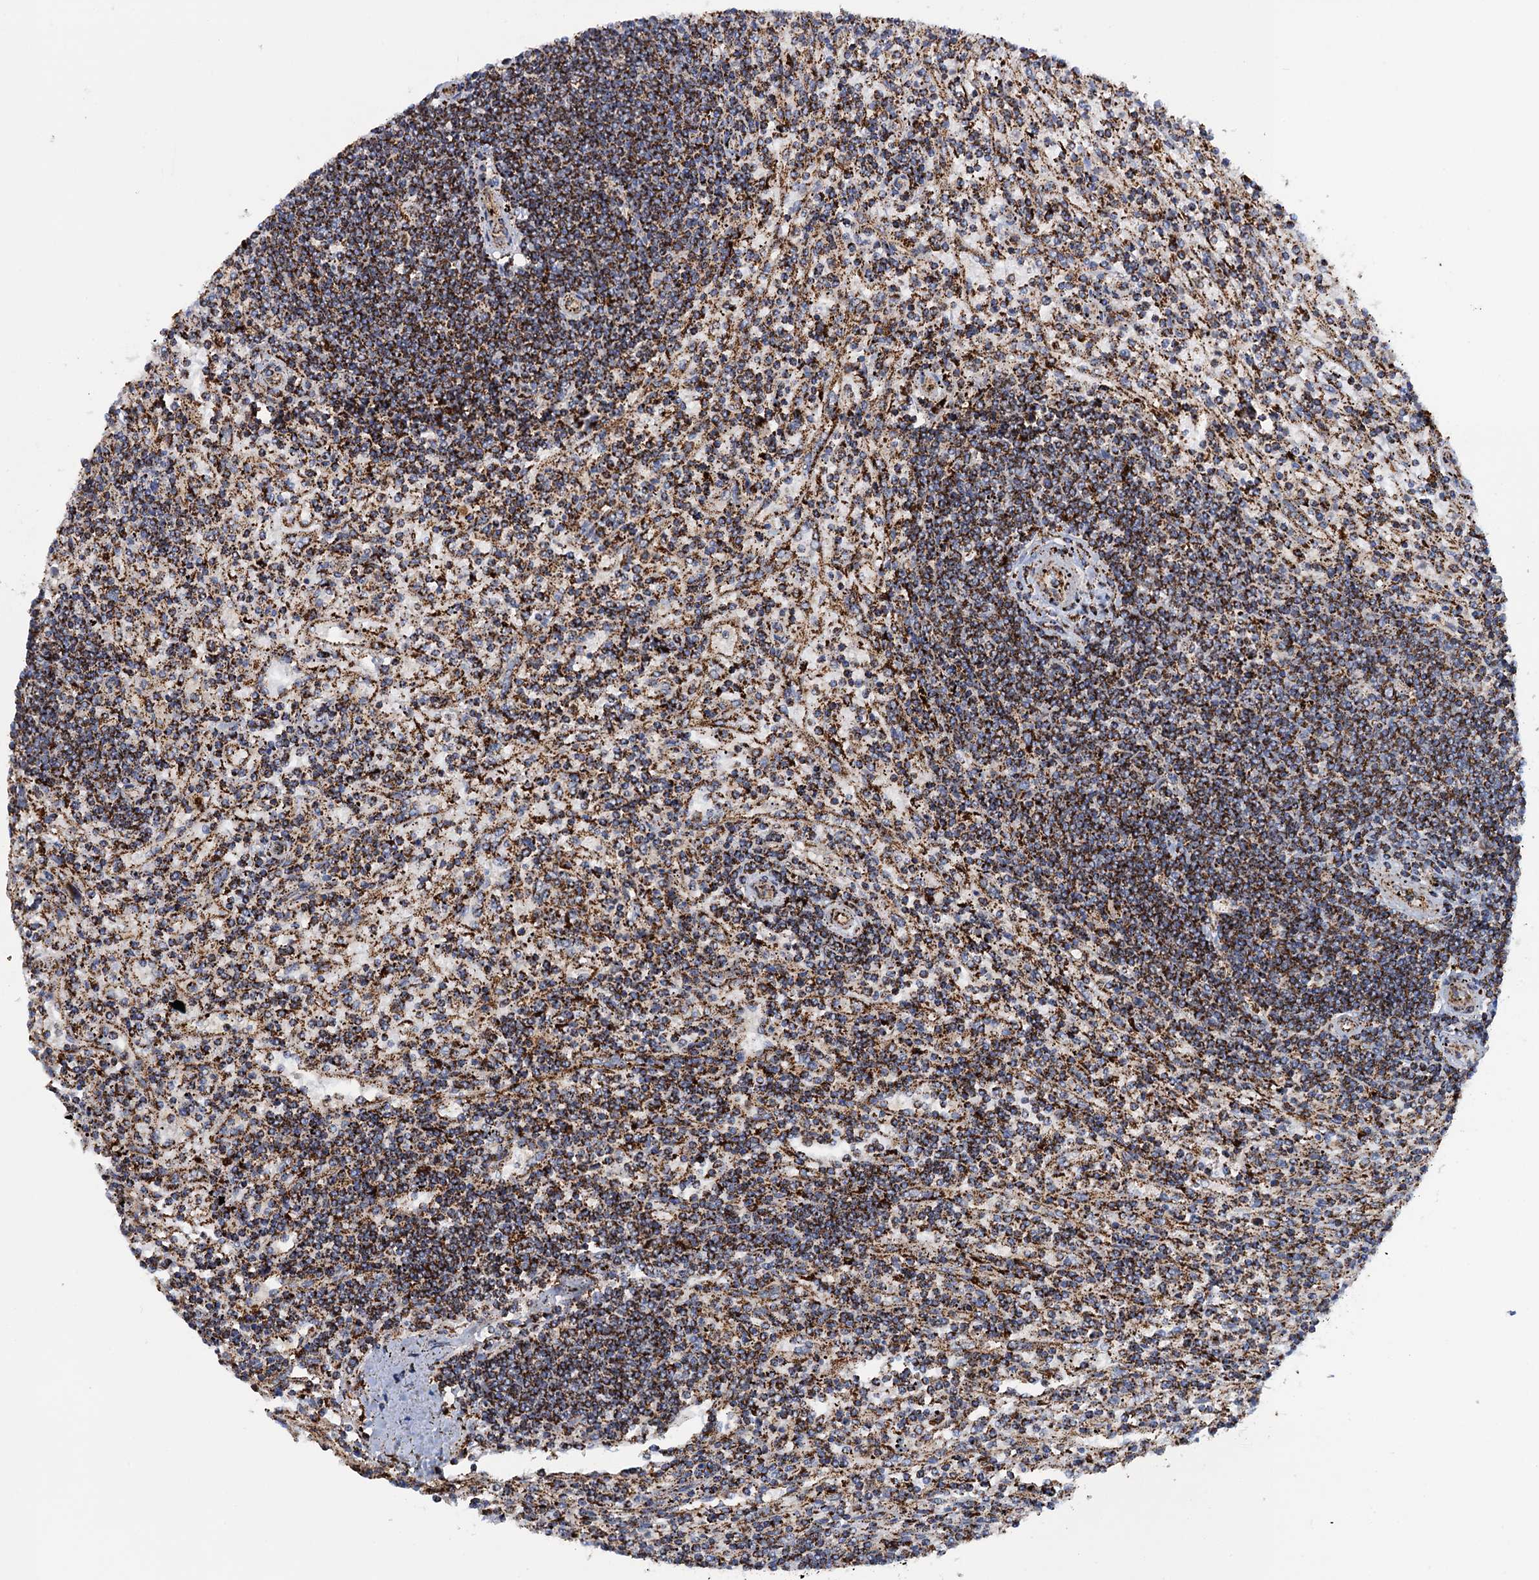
{"staining": {"intensity": "strong", "quantity": ">75%", "location": "cytoplasmic/membranous"}, "tissue": "lymphoma", "cell_type": "Tumor cells", "image_type": "cancer", "snomed": [{"axis": "morphology", "description": "Malignant lymphoma, non-Hodgkin's type, Low grade"}, {"axis": "topography", "description": "Spleen"}], "caption": "Immunohistochemical staining of human malignant lymphoma, non-Hodgkin's type (low-grade) demonstrates high levels of strong cytoplasmic/membranous expression in about >75% of tumor cells.", "gene": "GTPBP3", "patient": {"sex": "male", "age": 76}}